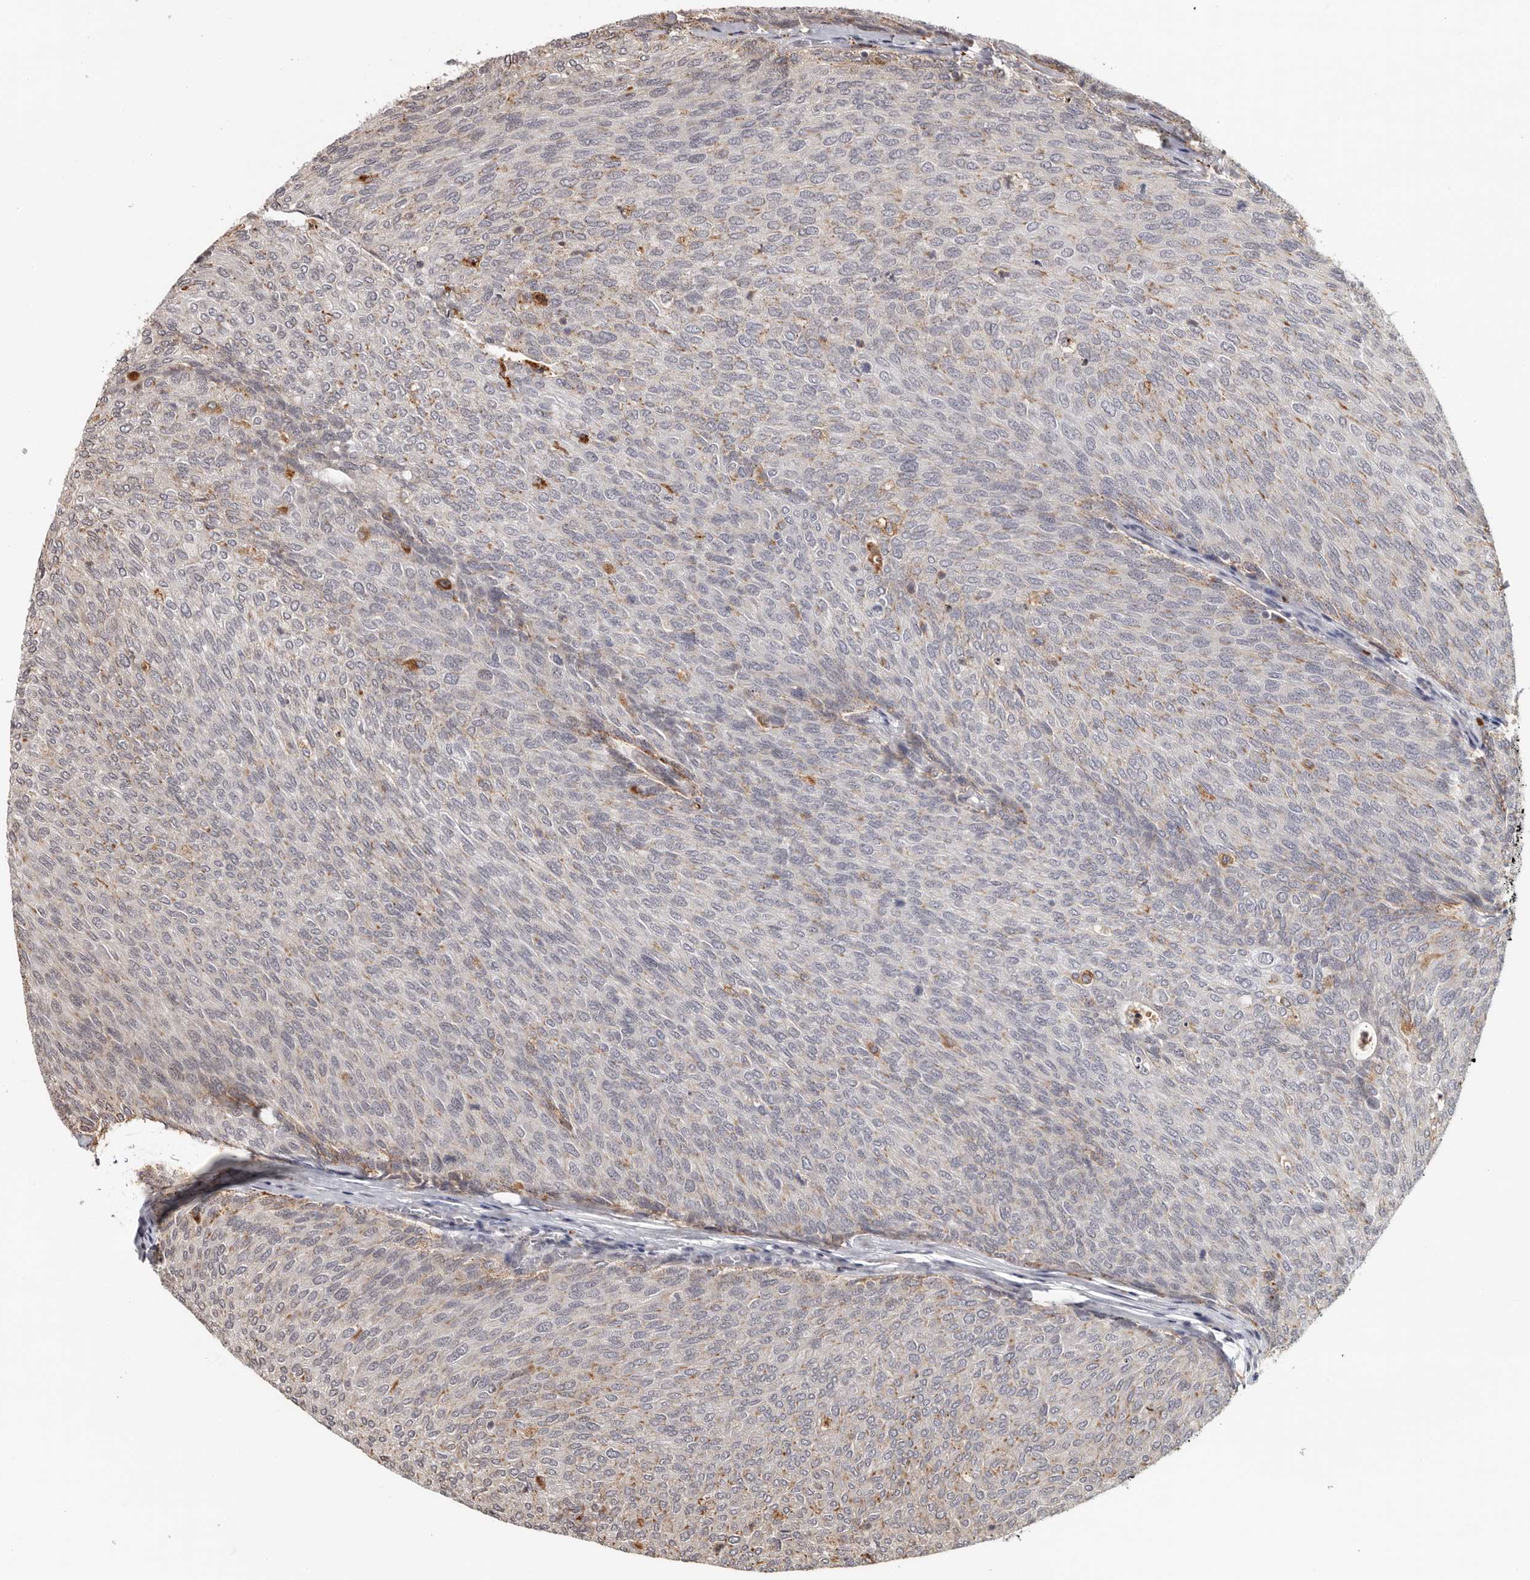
{"staining": {"intensity": "weak", "quantity": "<25%", "location": "cytoplasmic/membranous"}, "tissue": "urothelial cancer", "cell_type": "Tumor cells", "image_type": "cancer", "snomed": [{"axis": "morphology", "description": "Urothelial carcinoma, Low grade"}, {"axis": "topography", "description": "Urinary bladder"}], "caption": "There is no significant expression in tumor cells of urothelial cancer.", "gene": "ZNF83", "patient": {"sex": "female", "age": 79}}